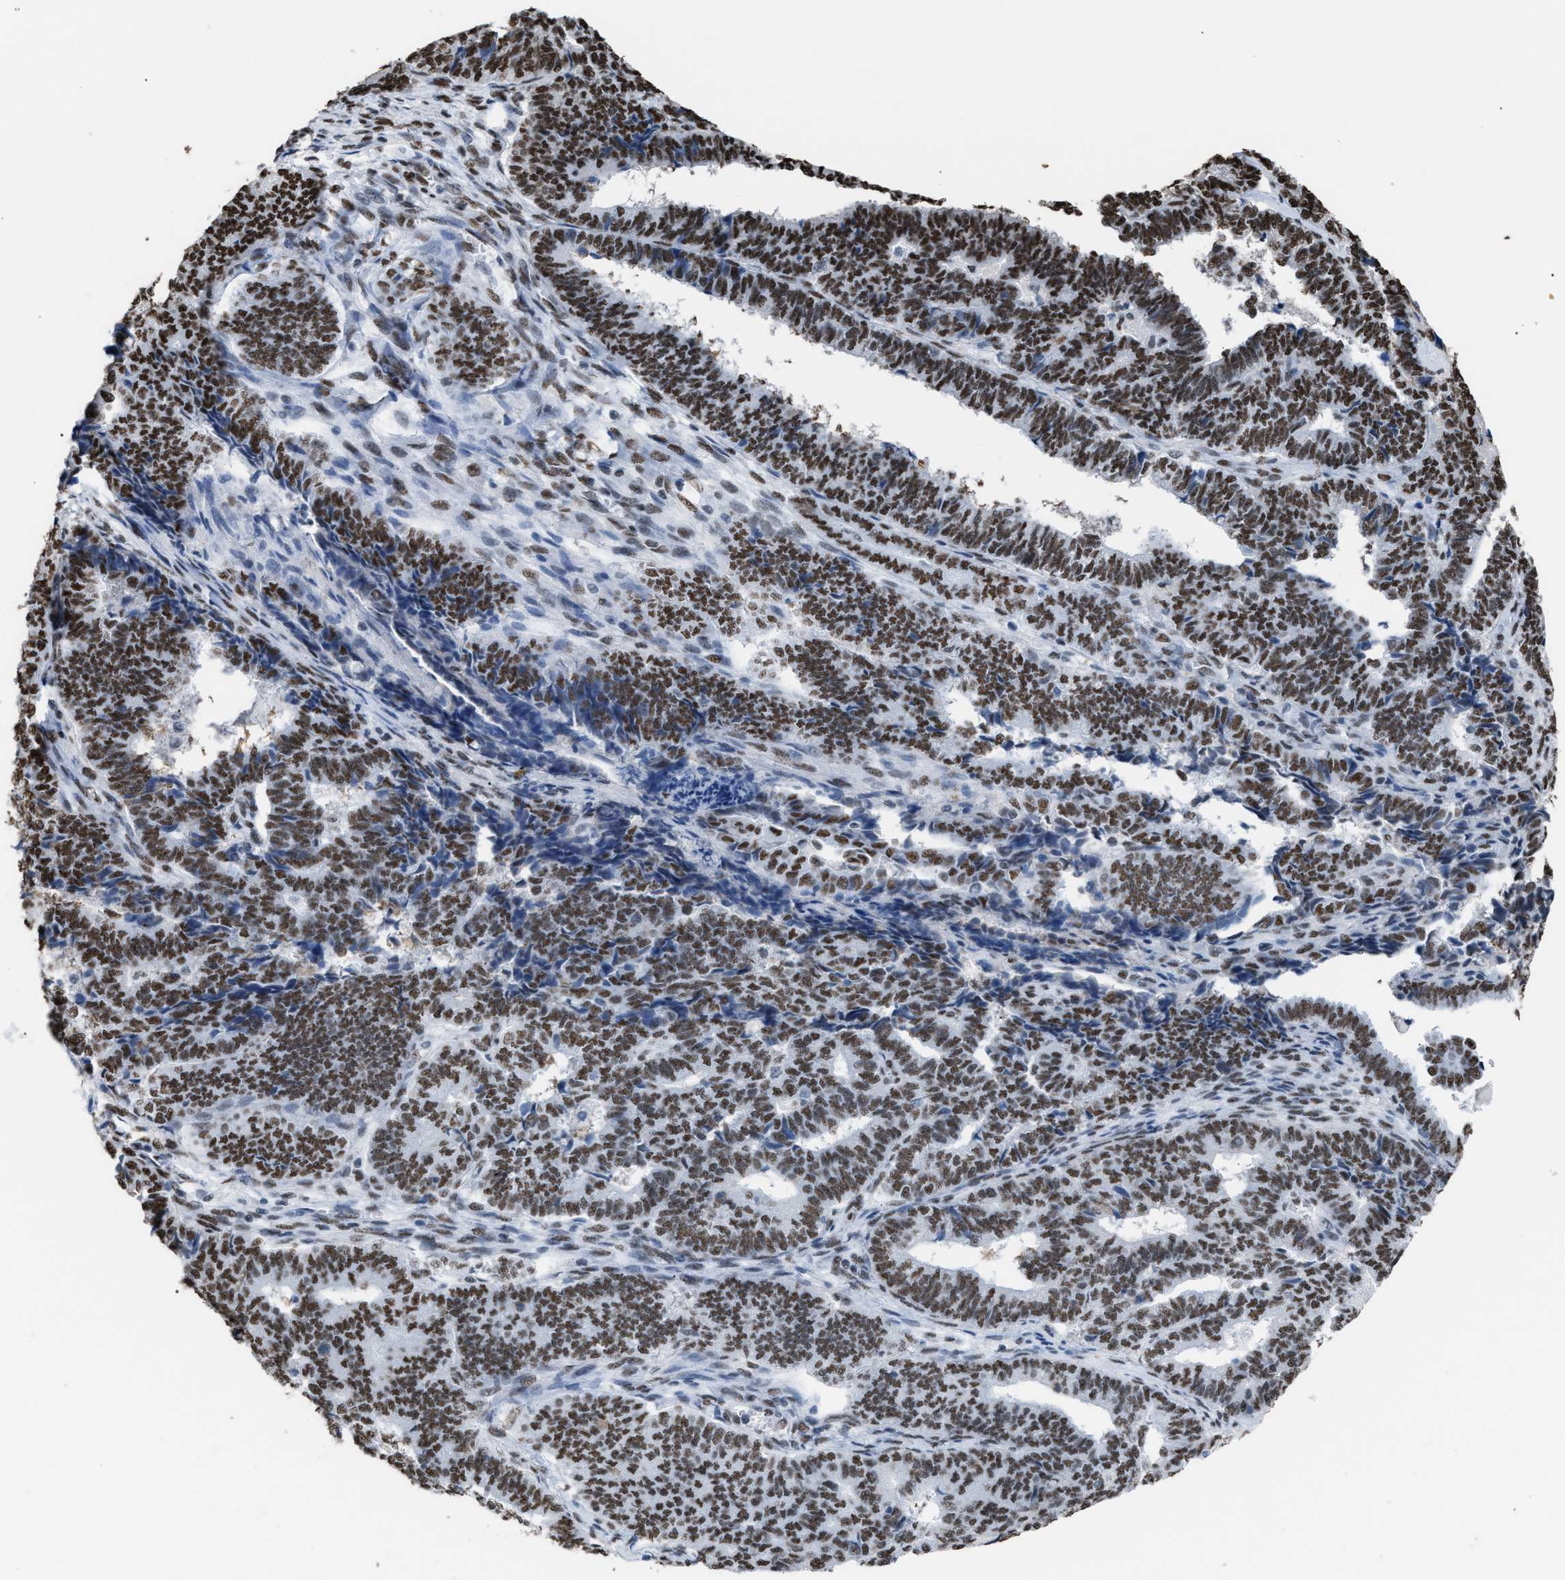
{"staining": {"intensity": "strong", "quantity": ">75%", "location": "nuclear"}, "tissue": "endometrial cancer", "cell_type": "Tumor cells", "image_type": "cancer", "snomed": [{"axis": "morphology", "description": "Adenocarcinoma, NOS"}, {"axis": "topography", "description": "Endometrium"}], "caption": "DAB (3,3'-diaminobenzidine) immunohistochemical staining of human endometrial cancer displays strong nuclear protein staining in approximately >75% of tumor cells.", "gene": "CCAR2", "patient": {"sex": "female", "age": 70}}